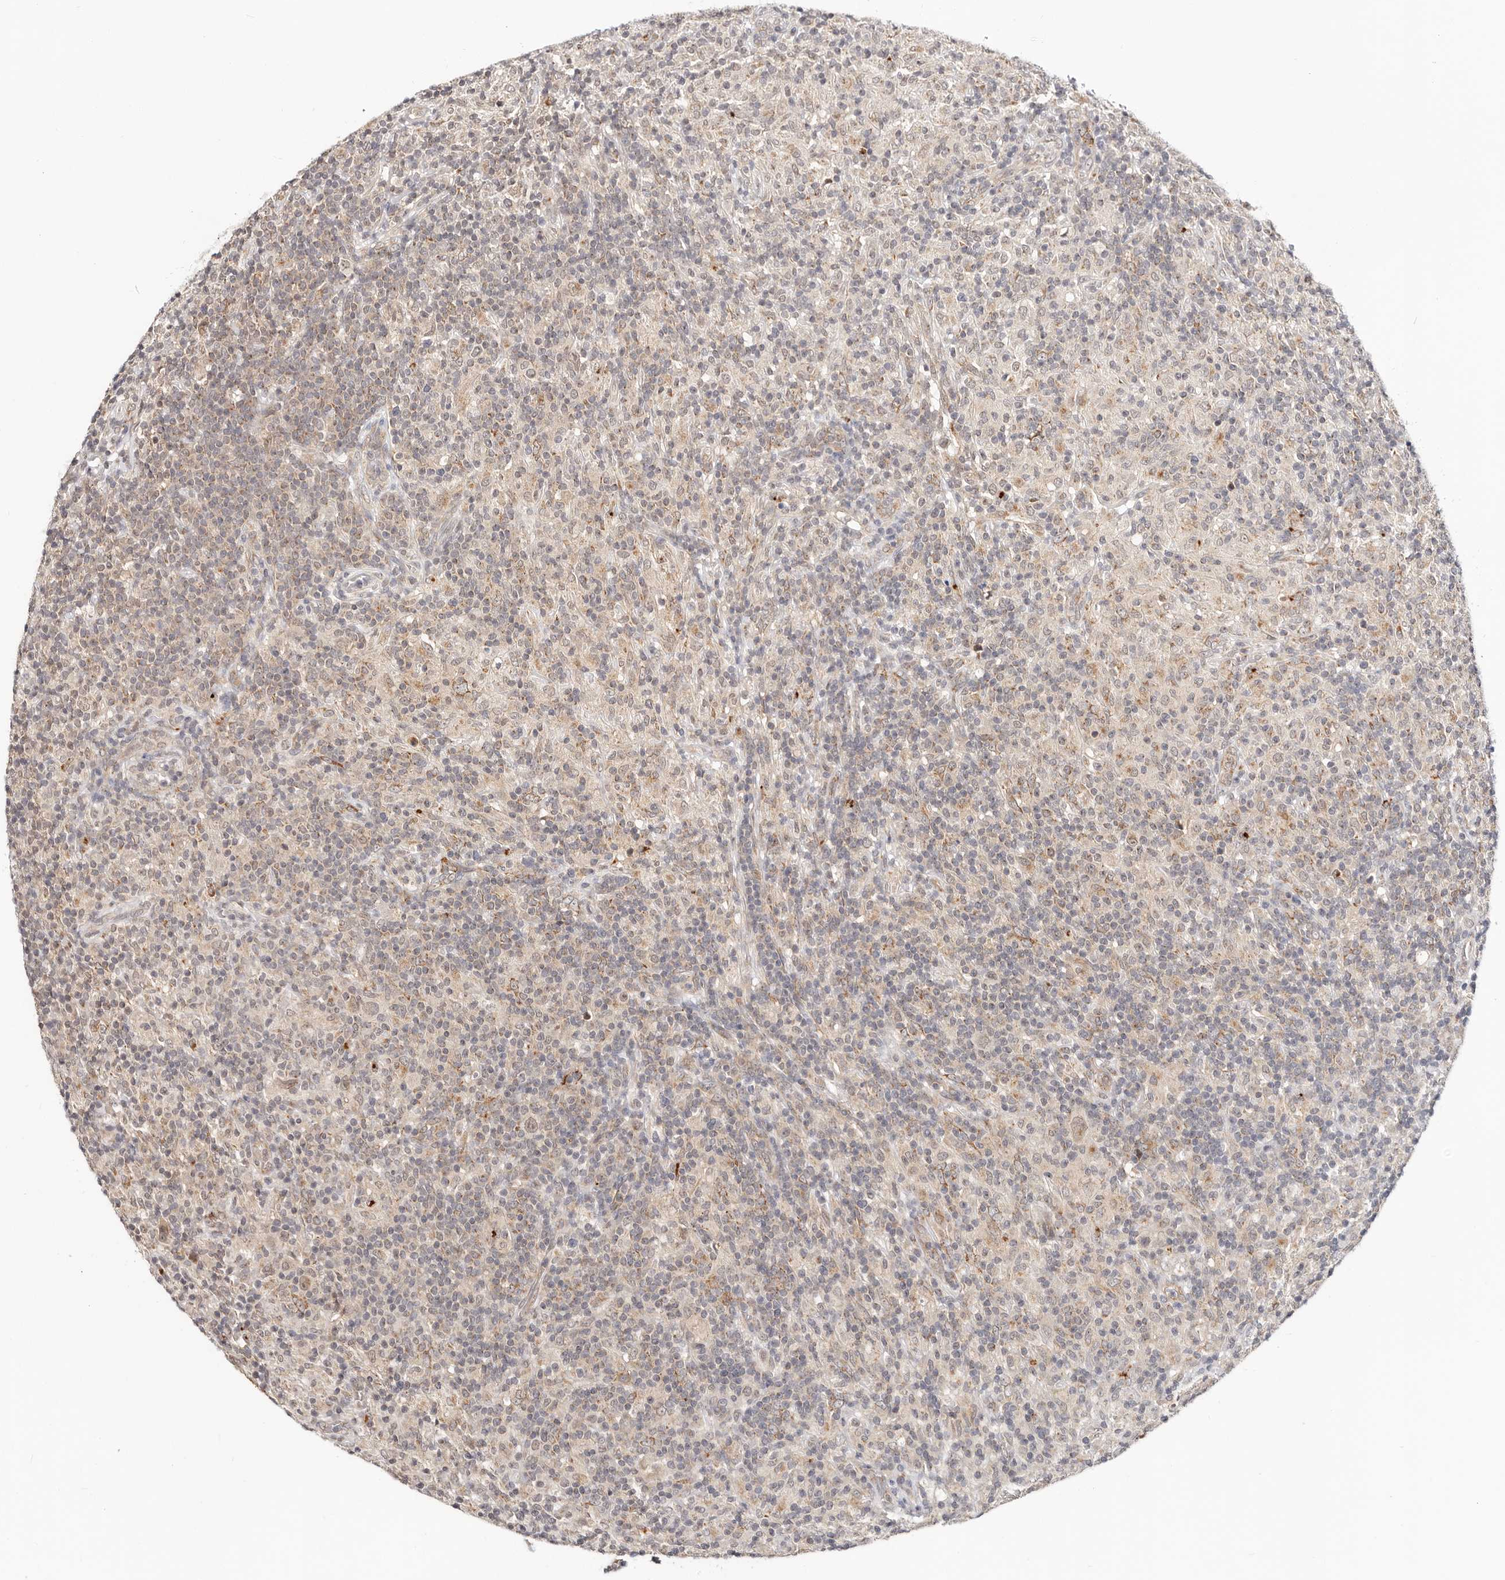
{"staining": {"intensity": "weak", "quantity": "25%-75%", "location": "cytoplasmic/membranous"}, "tissue": "lymphoma", "cell_type": "Tumor cells", "image_type": "cancer", "snomed": [{"axis": "morphology", "description": "Hodgkin's disease, NOS"}, {"axis": "topography", "description": "Lymph node"}], "caption": "Lymphoma stained with a protein marker displays weak staining in tumor cells.", "gene": "VIPAS39", "patient": {"sex": "male", "age": 70}}